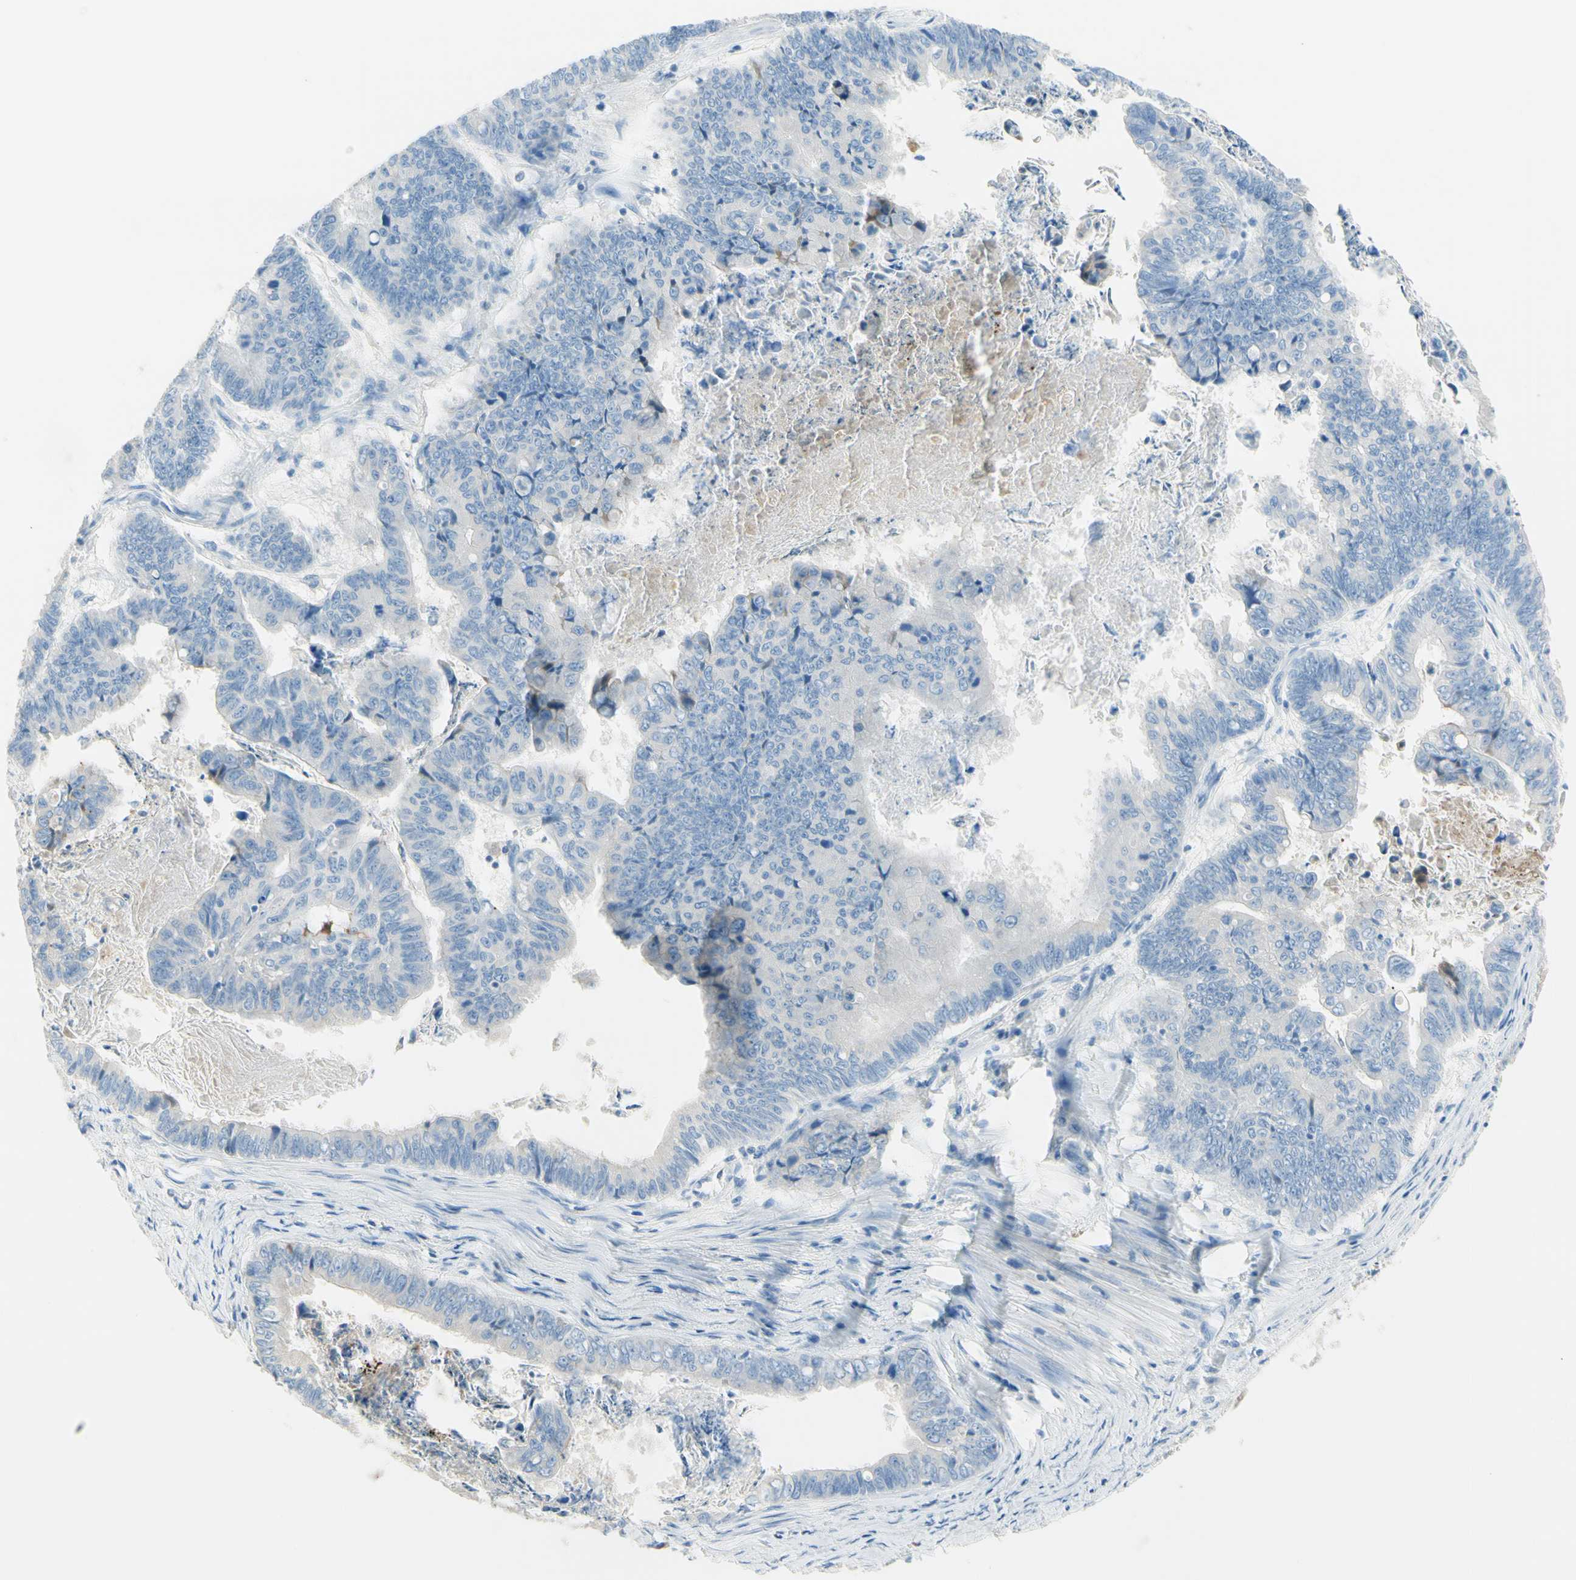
{"staining": {"intensity": "negative", "quantity": "none", "location": "none"}, "tissue": "stomach cancer", "cell_type": "Tumor cells", "image_type": "cancer", "snomed": [{"axis": "morphology", "description": "Adenocarcinoma, NOS"}, {"axis": "topography", "description": "Stomach, lower"}], "caption": "Tumor cells show no significant expression in stomach cancer (adenocarcinoma).", "gene": "IL6ST", "patient": {"sex": "male", "age": 77}}